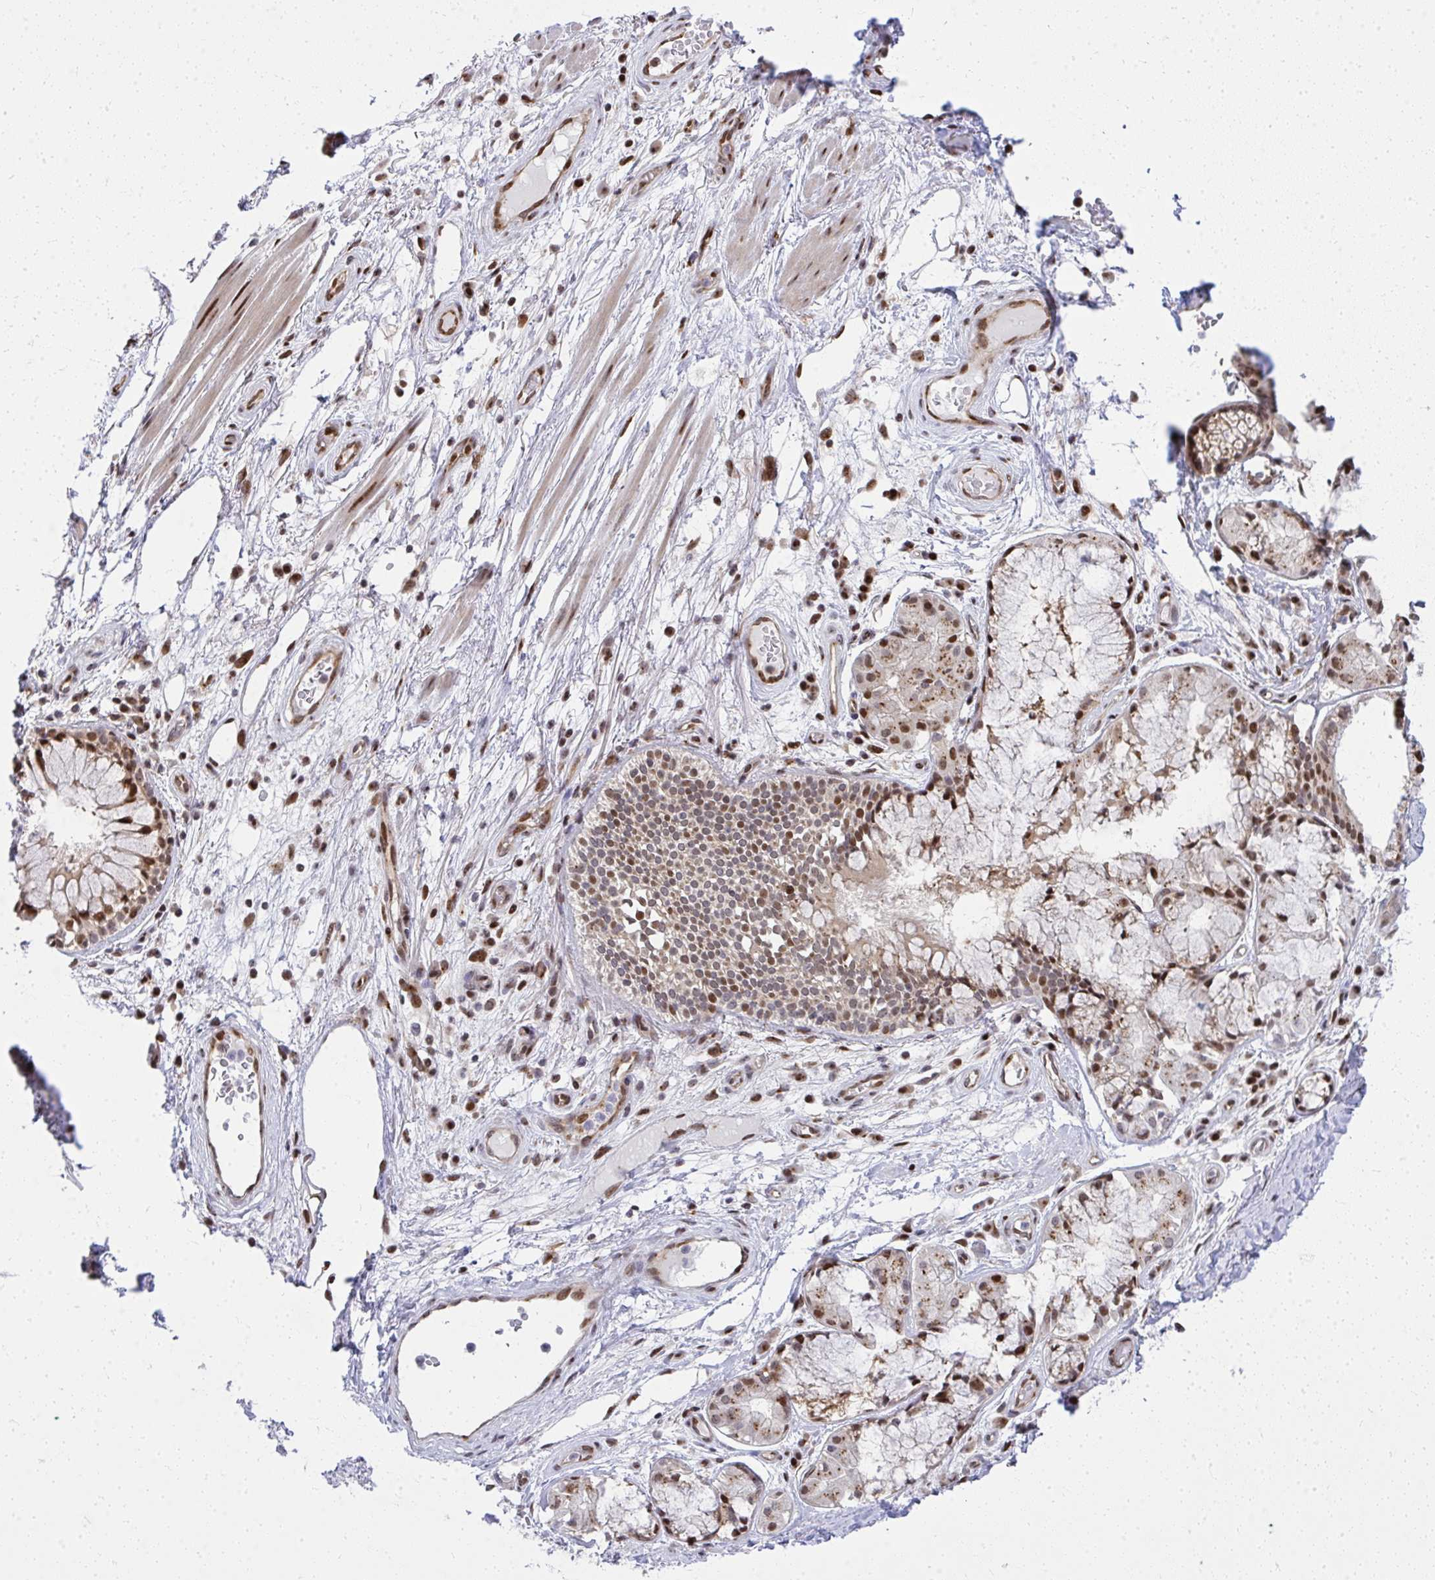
{"staining": {"intensity": "moderate", "quantity": "<25%", "location": "nuclear"}, "tissue": "soft tissue", "cell_type": "Chondrocytes", "image_type": "normal", "snomed": [{"axis": "morphology", "description": "Normal tissue, NOS"}, {"axis": "topography", "description": "Cartilage tissue"}, {"axis": "topography", "description": "Bronchus"}], "caption": "Protein positivity by immunohistochemistry shows moderate nuclear staining in about <25% of chondrocytes in benign soft tissue. (IHC, brightfield microscopy, high magnification).", "gene": "PIGY", "patient": {"sex": "male", "age": 64}}